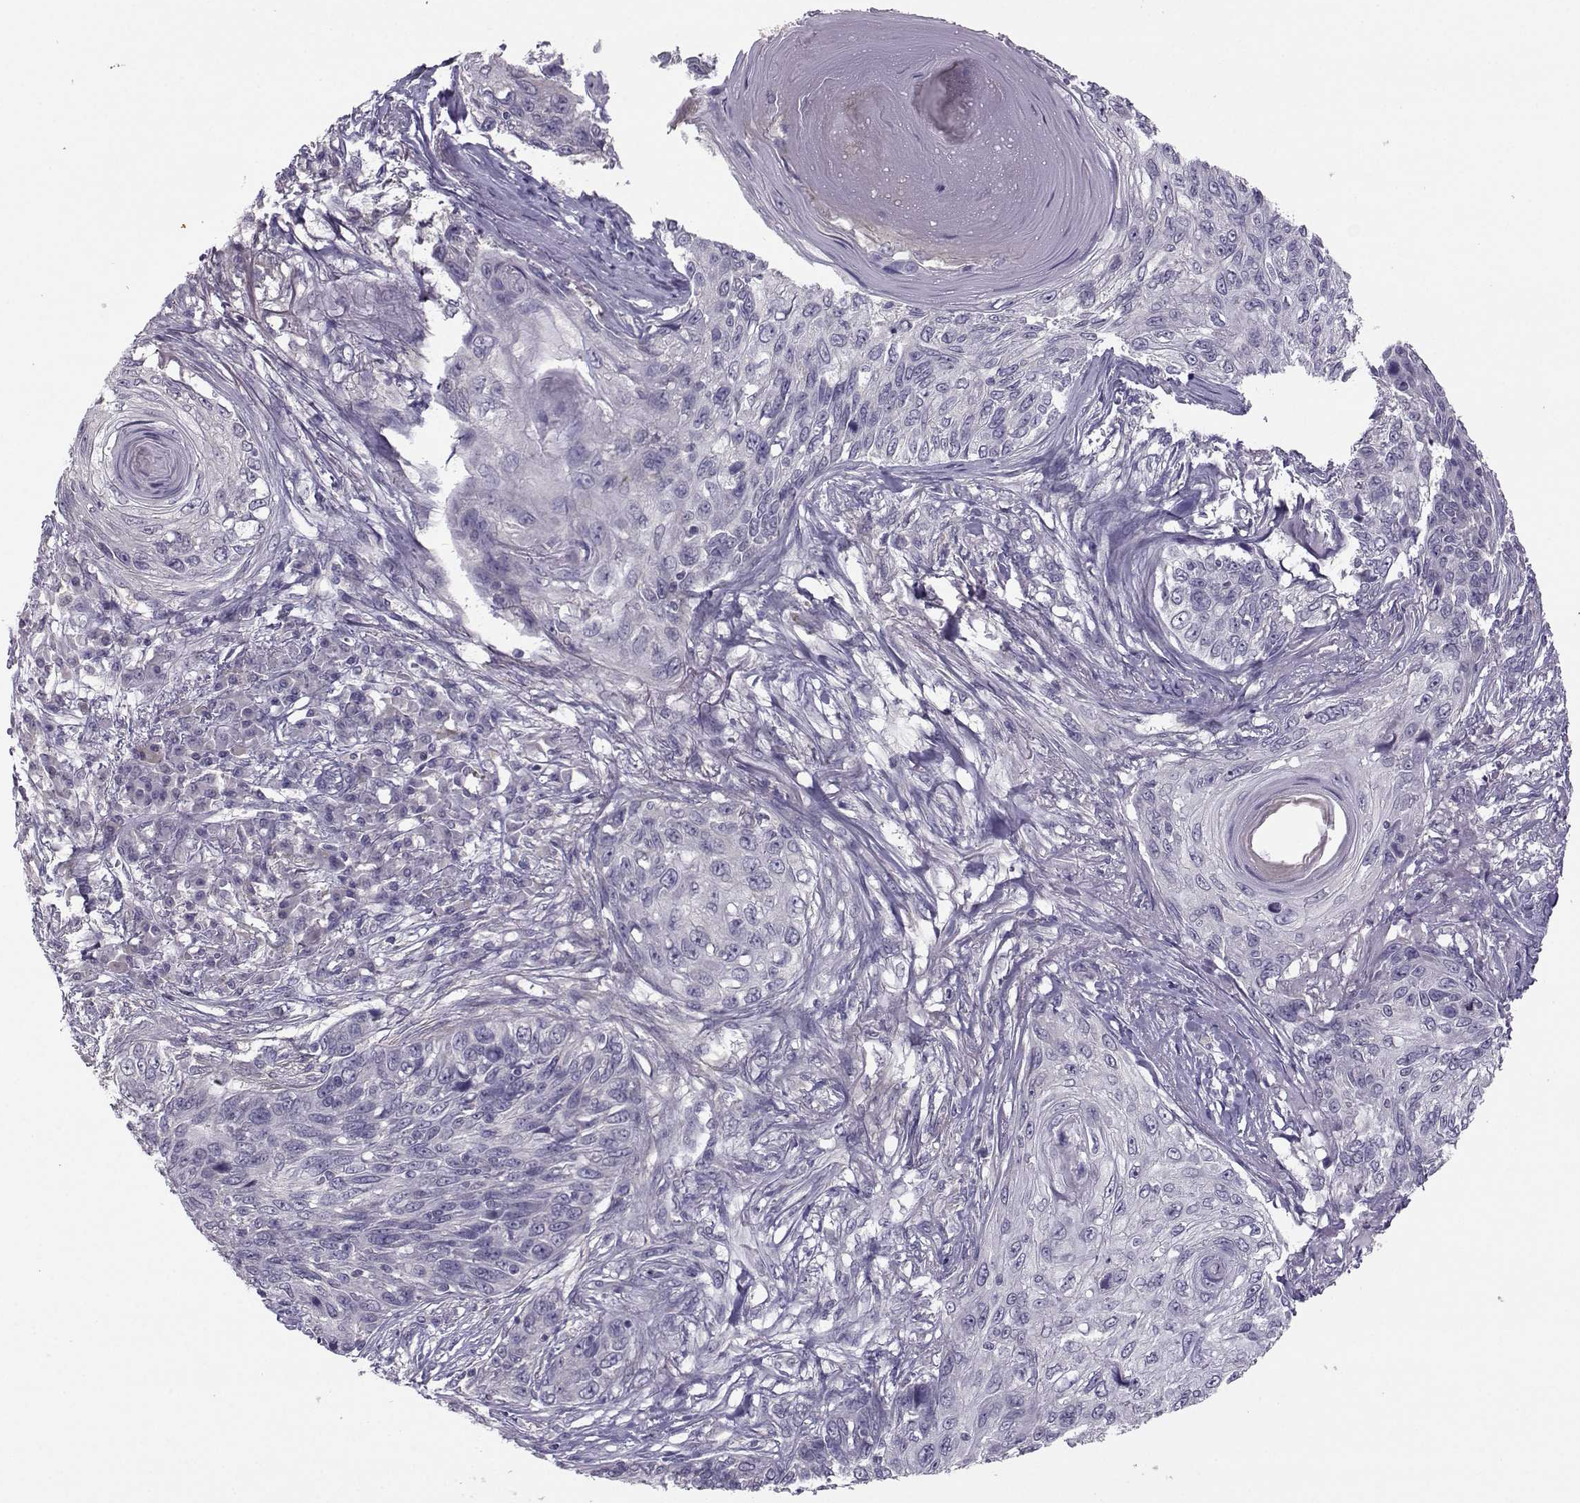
{"staining": {"intensity": "negative", "quantity": "none", "location": "none"}, "tissue": "skin cancer", "cell_type": "Tumor cells", "image_type": "cancer", "snomed": [{"axis": "morphology", "description": "Squamous cell carcinoma, NOS"}, {"axis": "topography", "description": "Skin"}], "caption": "There is no significant positivity in tumor cells of skin squamous cell carcinoma.", "gene": "FCAMR", "patient": {"sex": "male", "age": 92}}